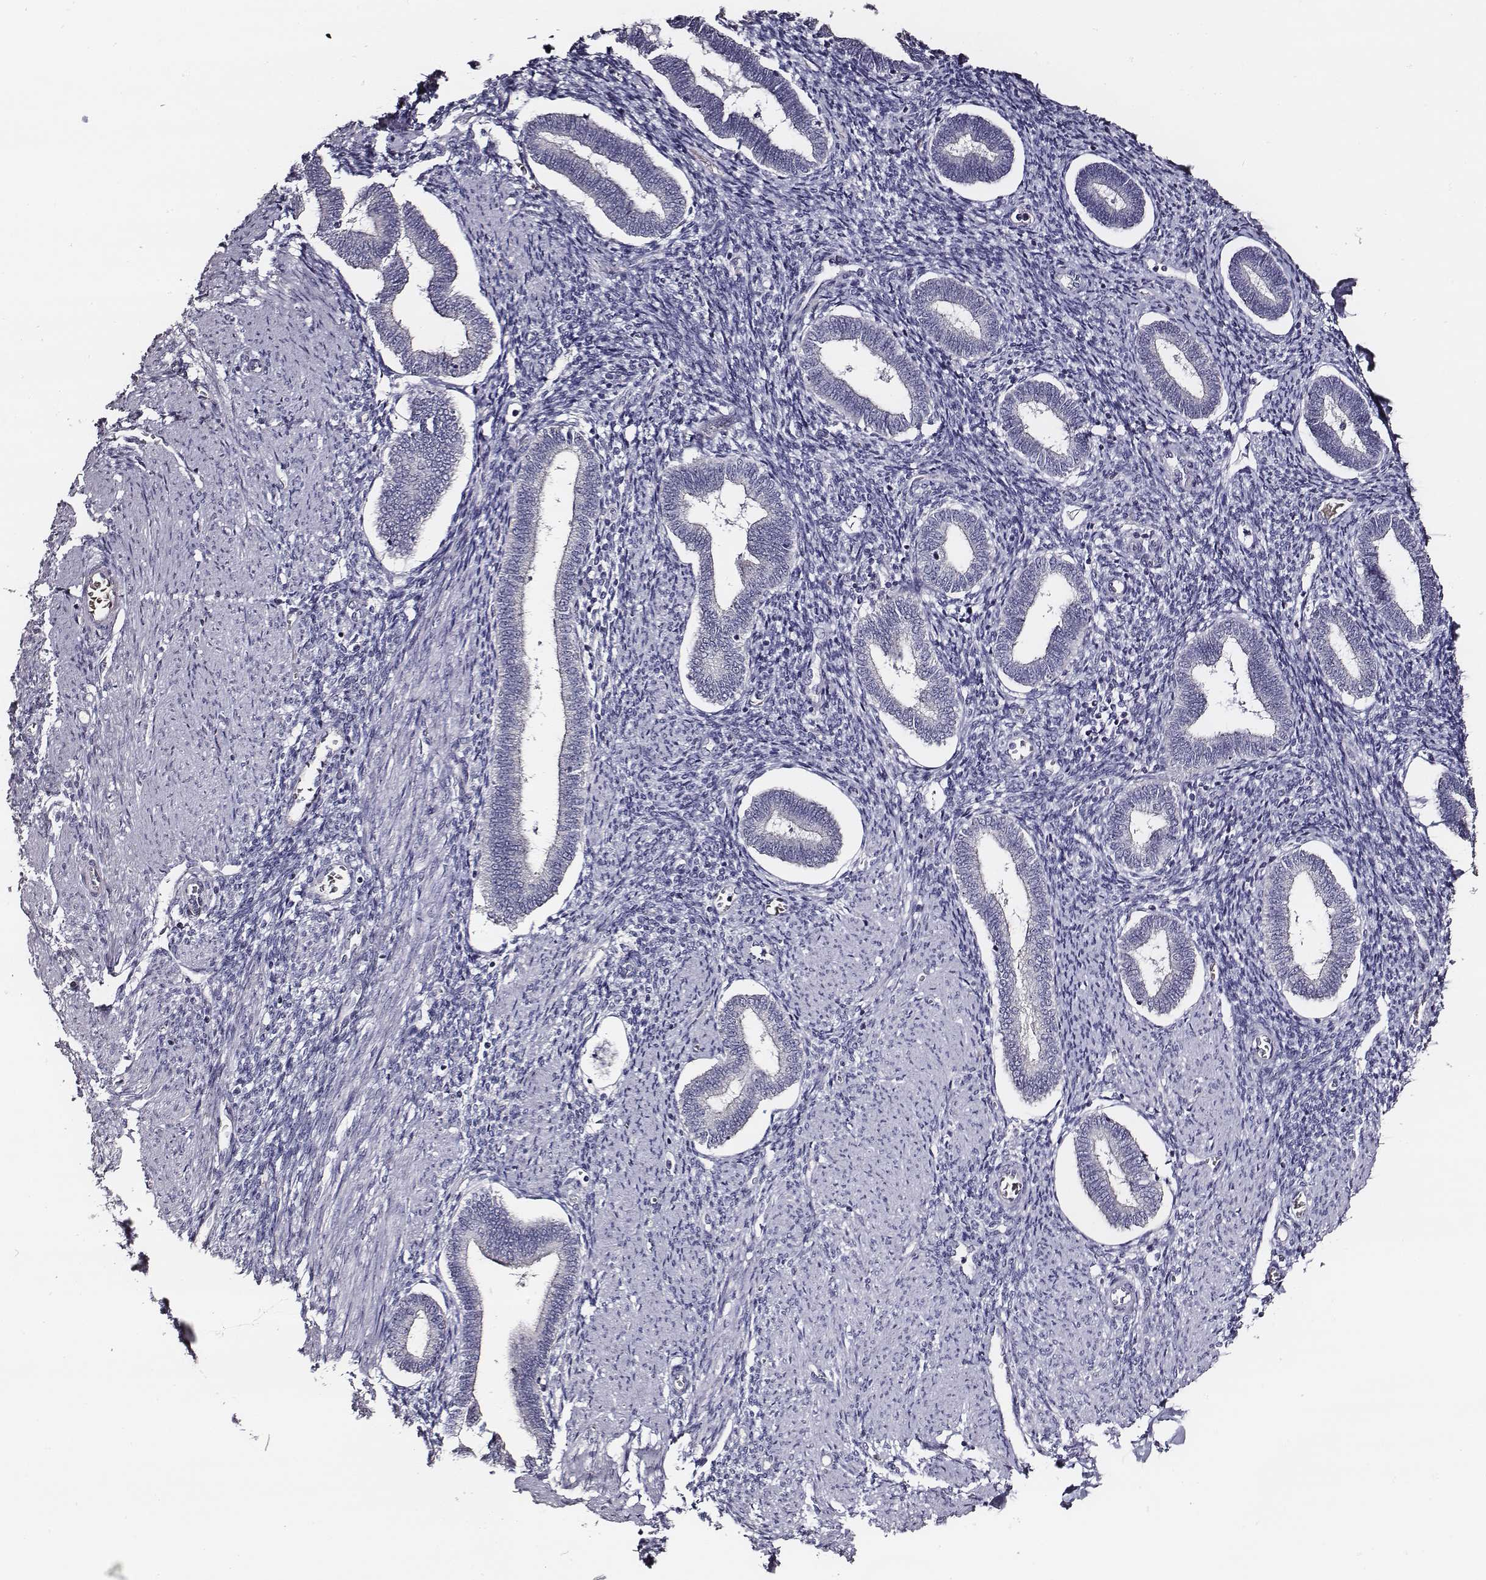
{"staining": {"intensity": "negative", "quantity": "none", "location": "none"}, "tissue": "endometrium", "cell_type": "Cells in endometrial stroma", "image_type": "normal", "snomed": [{"axis": "morphology", "description": "Normal tissue, NOS"}, {"axis": "topography", "description": "Endometrium"}], "caption": "The IHC image has no significant expression in cells in endometrial stroma of endometrium.", "gene": "AADAT", "patient": {"sex": "female", "age": 42}}